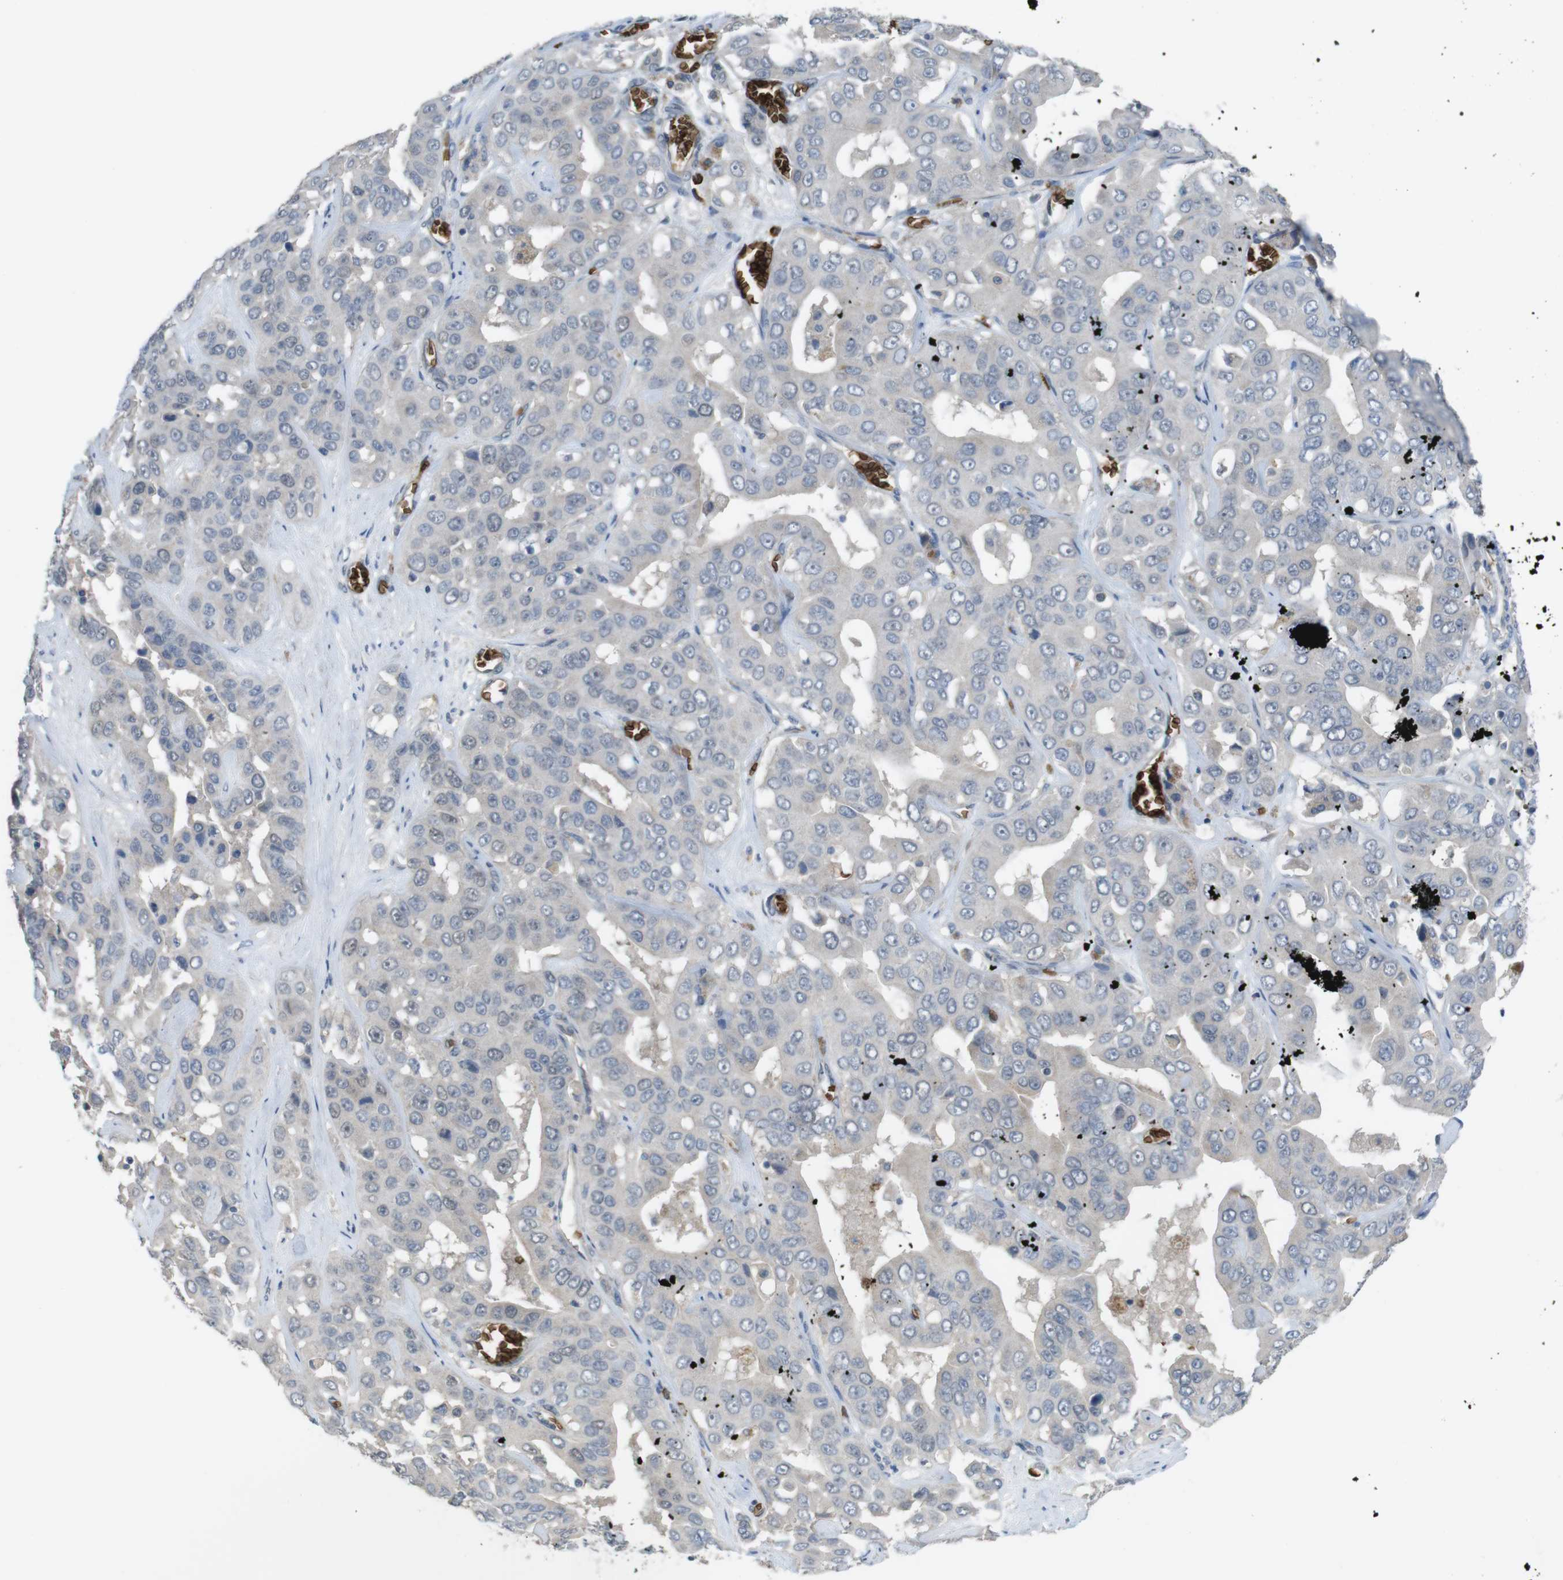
{"staining": {"intensity": "negative", "quantity": "none", "location": "none"}, "tissue": "liver cancer", "cell_type": "Tumor cells", "image_type": "cancer", "snomed": [{"axis": "morphology", "description": "Cholangiocarcinoma"}, {"axis": "topography", "description": "Liver"}], "caption": "Tumor cells are negative for brown protein staining in liver cancer. (DAB (3,3'-diaminobenzidine) immunohistochemistry visualized using brightfield microscopy, high magnification).", "gene": "GYPA", "patient": {"sex": "female", "age": 52}}